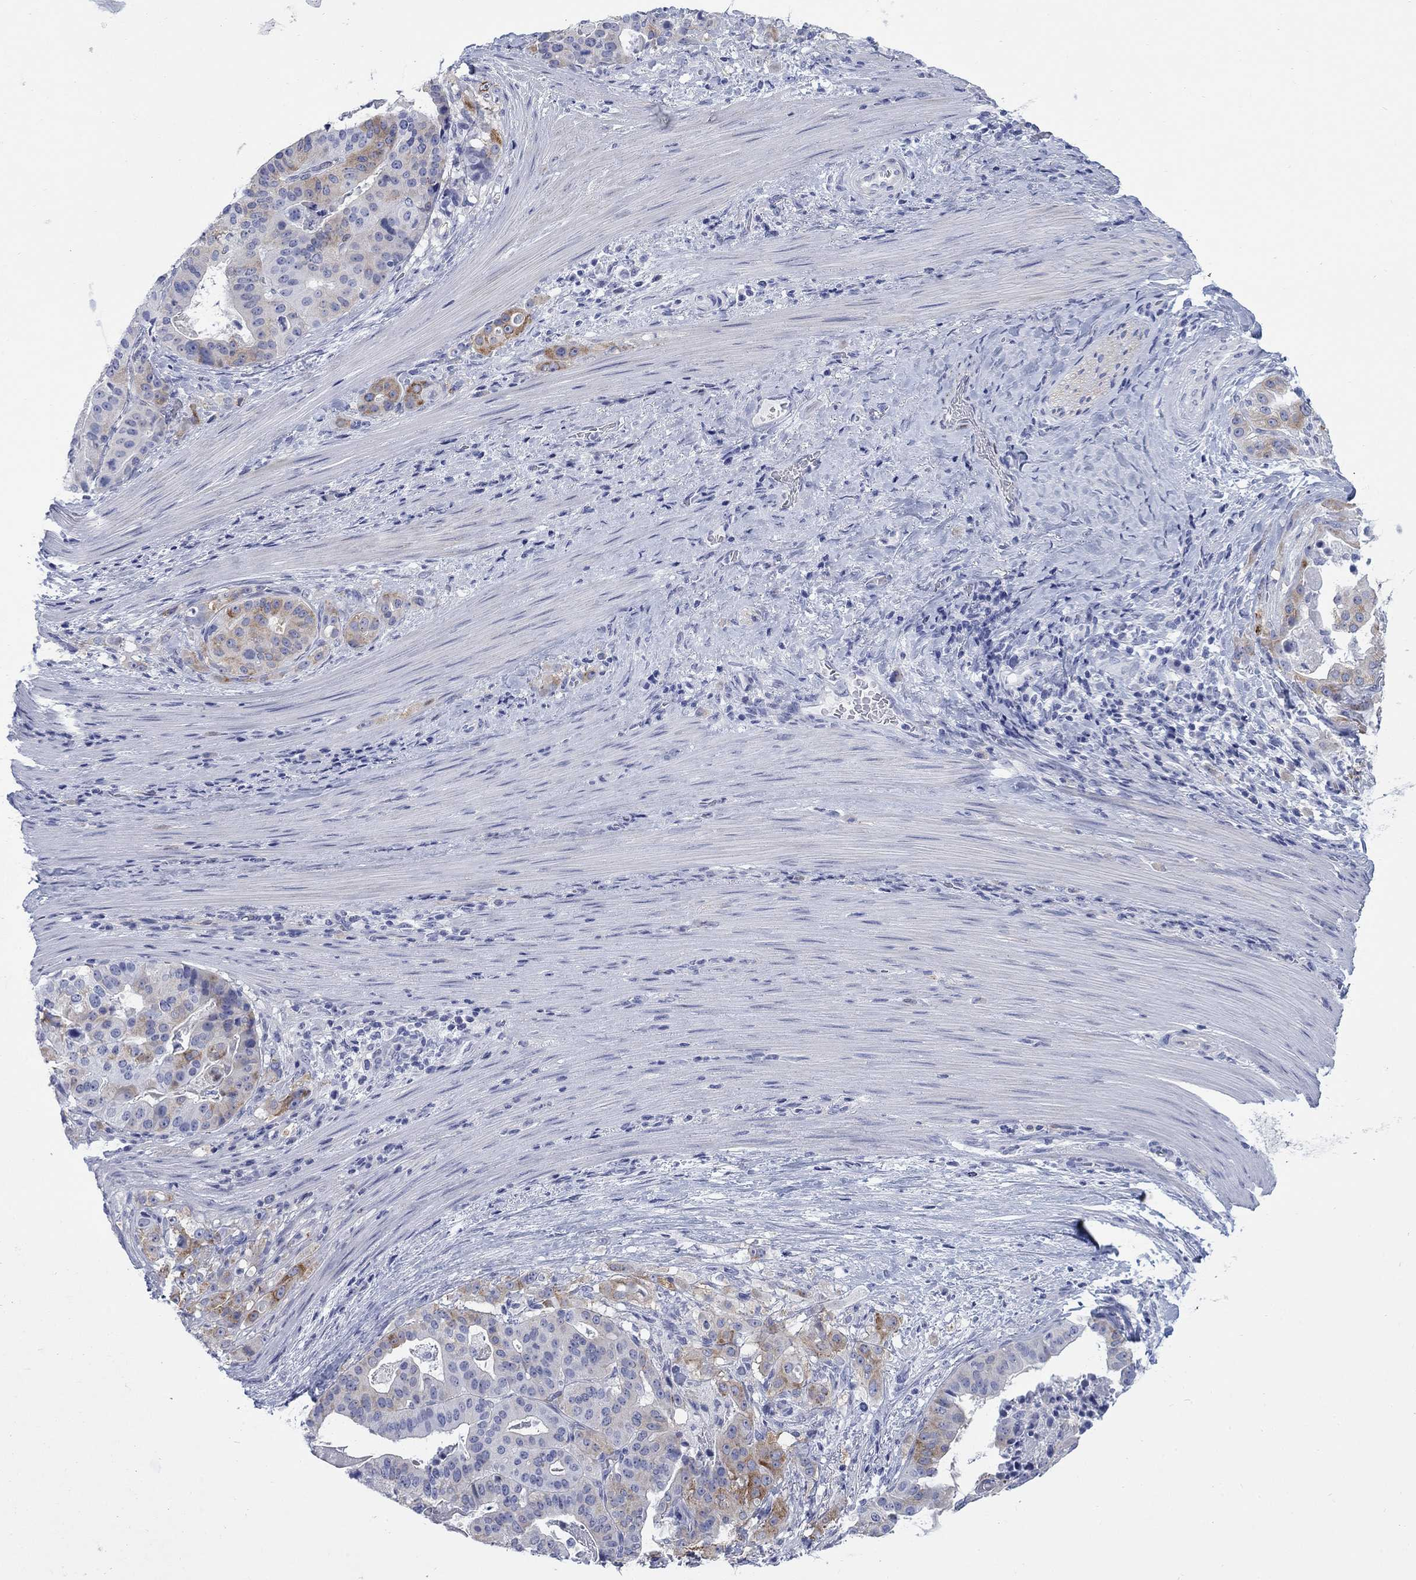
{"staining": {"intensity": "moderate", "quantity": "<25%", "location": "cytoplasmic/membranous"}, "tissue": "stomach cancer", "cell_type": "Tumor cells", "image_type": "cancer", "snomed": [{"axis": "morphology", "description": "Adenocarcinoma, NOS"}, {"axis": "topography", "description": "Stomach"}], "caption": "This is an image of IHC staining of adenocarcinoma (stomach), which shows moderate staining in the cytoplasmic/membranous of tumor cells.", "gene": "IGF2BP3", "patient": {"sex": "male", "age": 48}}